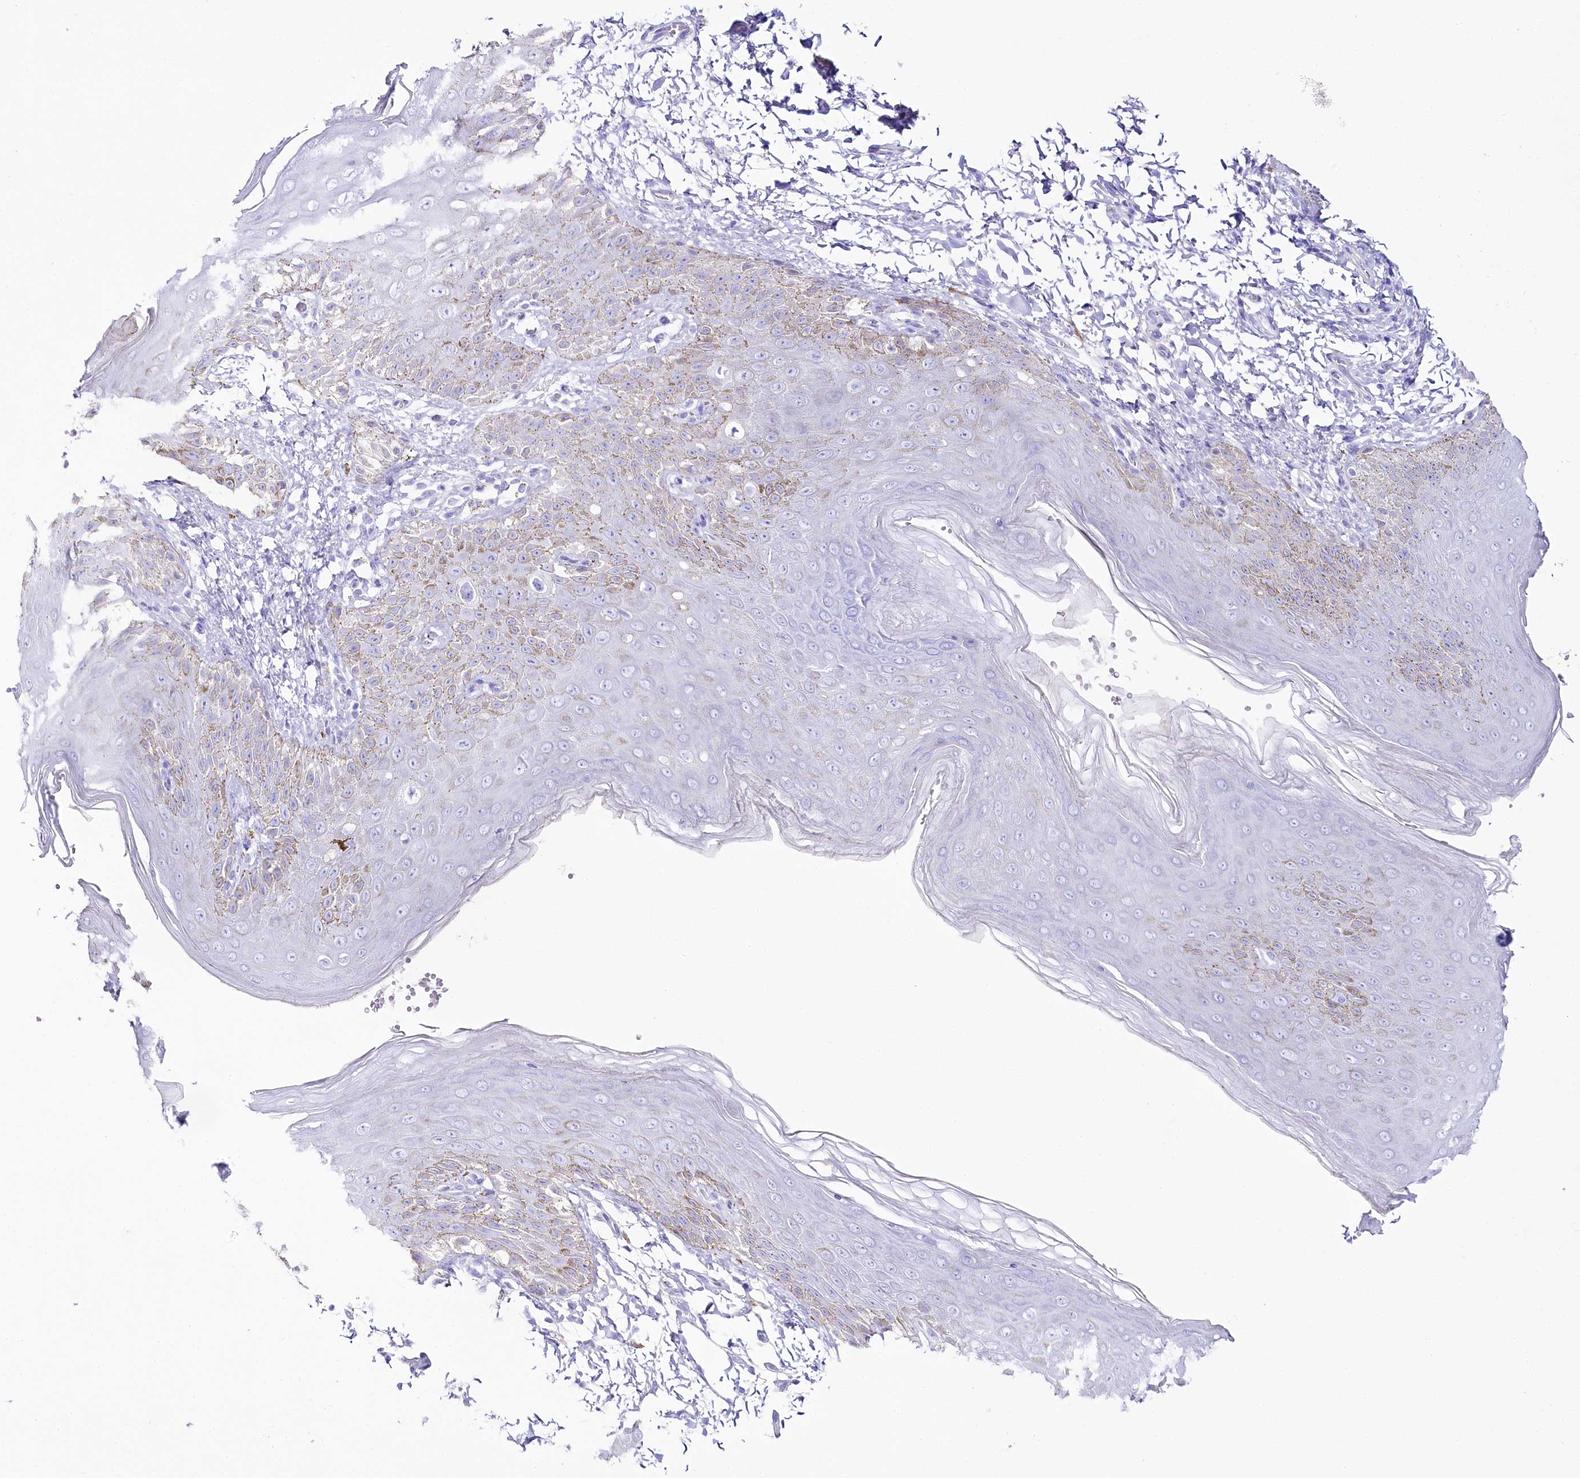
{"staining": {"intensity": "weak", "quantity": "<25%", "location": "cytoplasmic/membranous"}, "tissue": "skin", "cell_type": "Epidermal cells", "image_type": "normal", "snomed": [{"axis": "morphology", "description": "Normal tissue, NOS"}, {"axis": "topography", "description": "Anal"}], "caption": "This is a photomicrograph of immunohistochemistry (IHC) staining of normal skin, which shows no staining in epidermal cells.", "gene": "CSN3", "patient": {"sex": "male", "age": 44}}